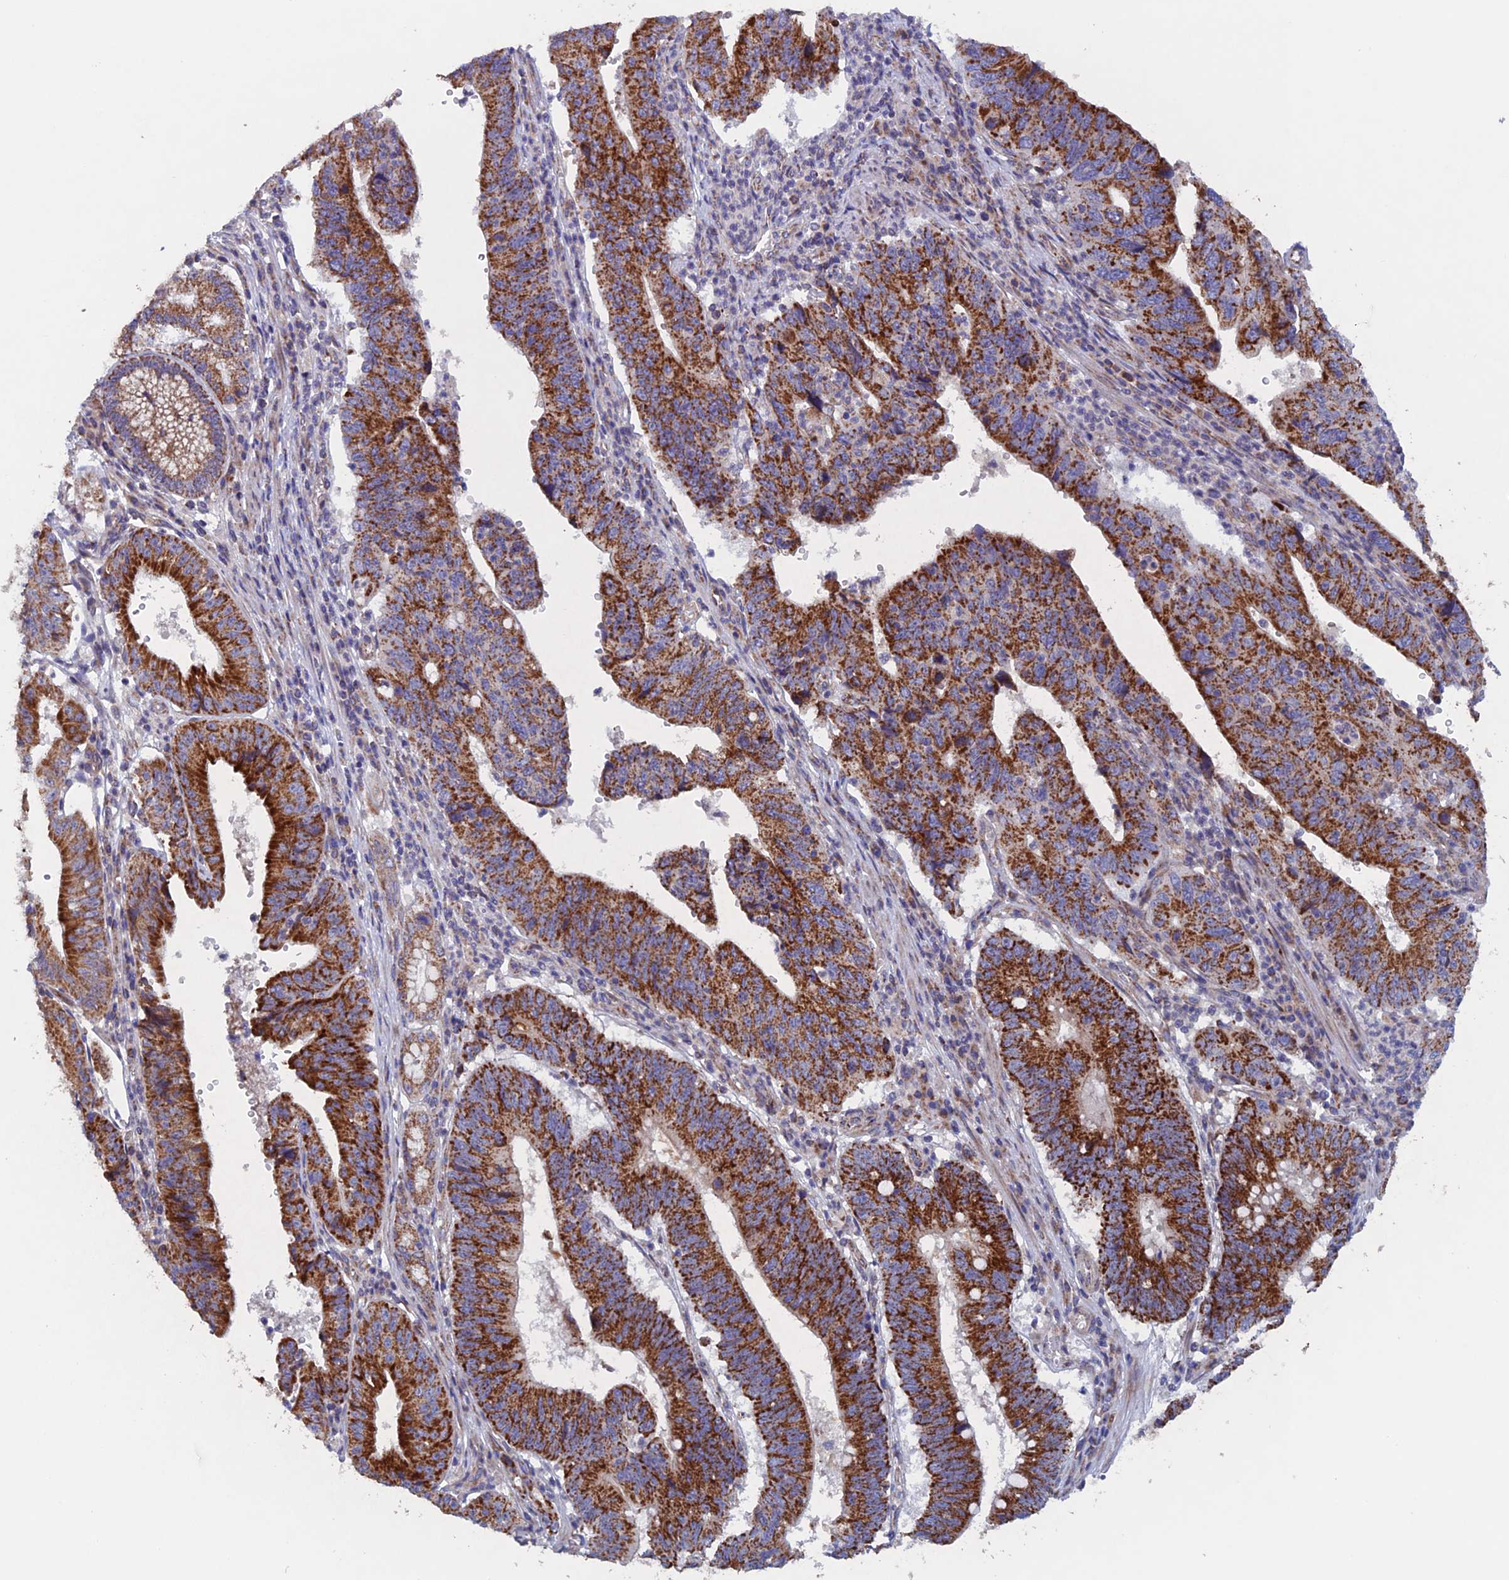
{"staining": {"intensity": "strong", "quantity": ">75%", "location": "cytoplasmic/membranous"}, "tissue": "stomach cancer", "cell_type": "Tumor cells", "image_type": "cancer", "snomed": [{"axis": "morphology", "description": "Adenocarcinoma, NOS"}, {"axis": "topography", "description": "Stomach"}], "caption": "Human stomach cancer stained for a protein (brown) demonstrates strong cytoplasmic/membranous positive expression in about >75% of tumor cells.", "gene": "MRPL1", "patient": {"sex": "male", "age": 59}}